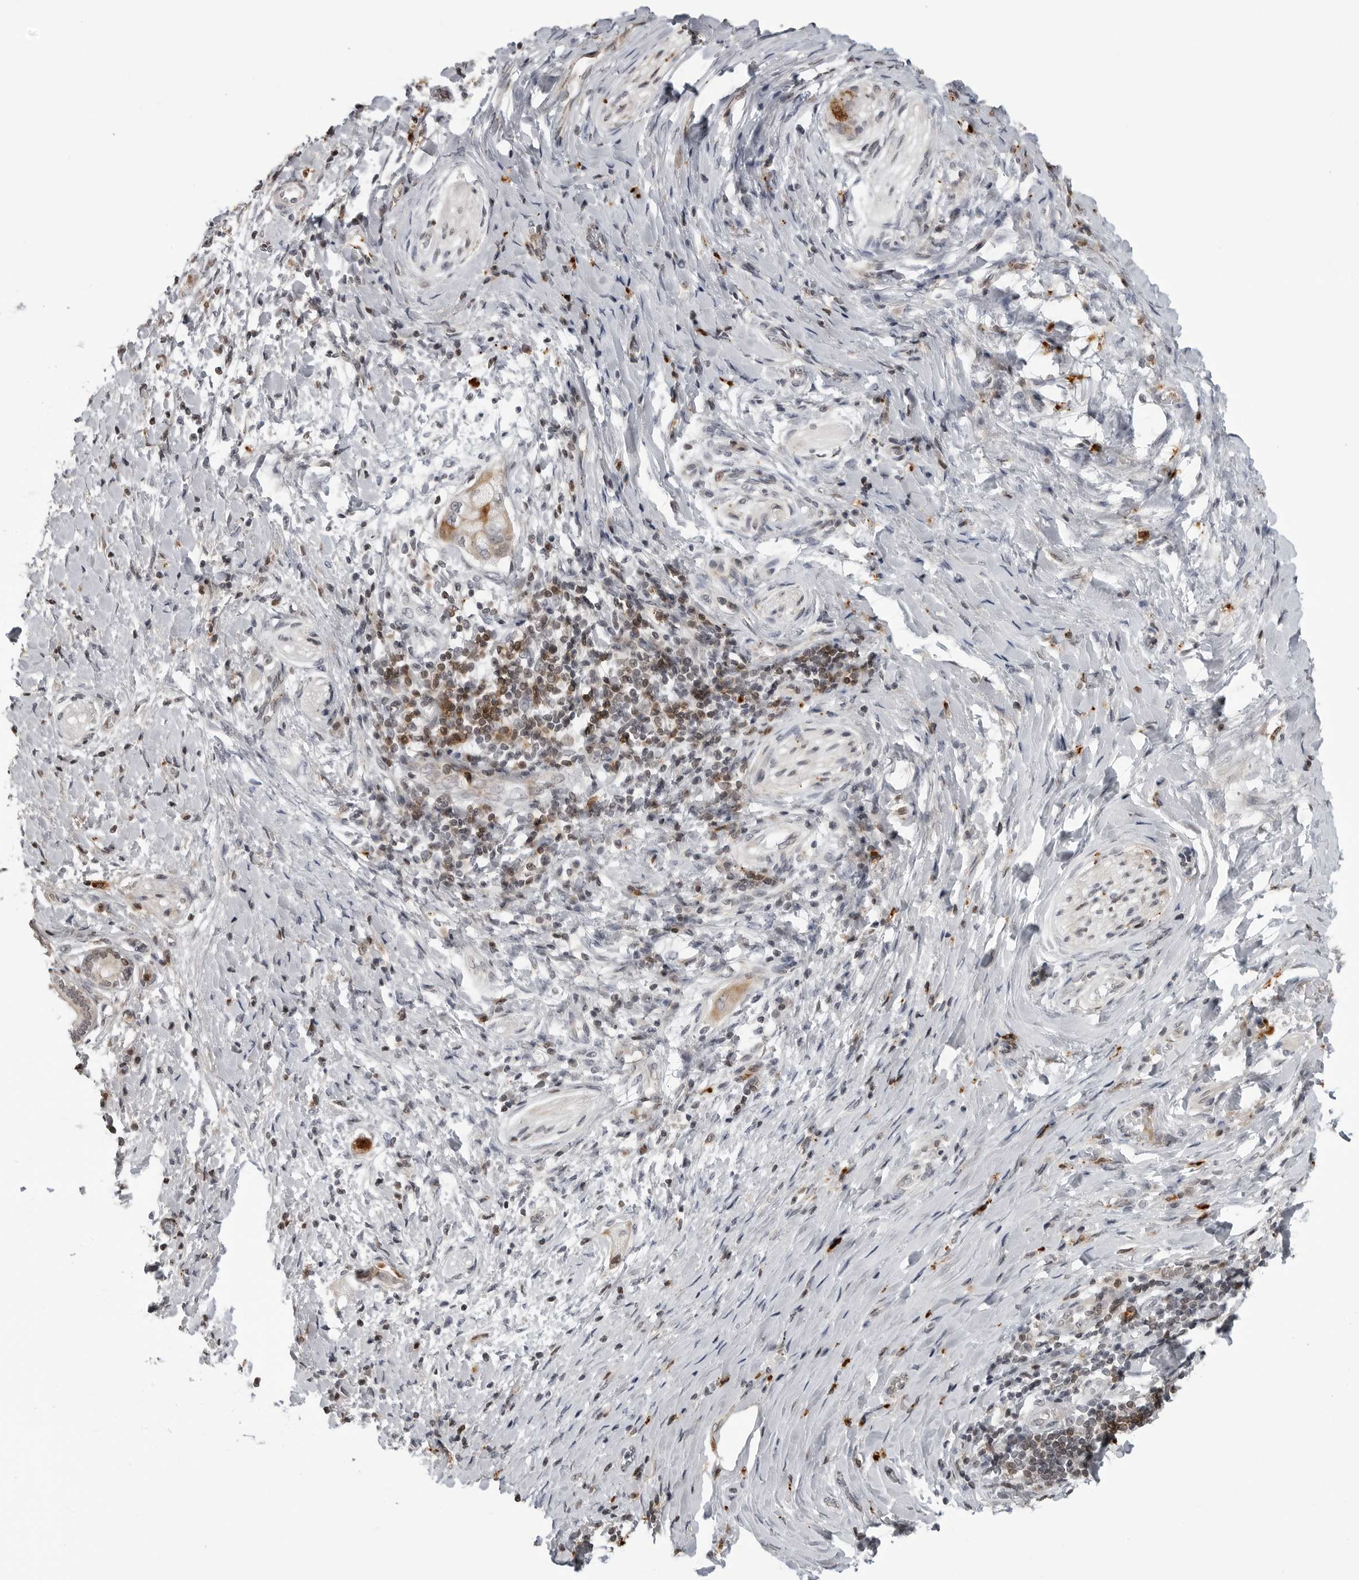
{"staining": {"intensity": "weak", "quantity": "<25%", "location": "cytoplasmic/membranous"}, "tissue": "pancreatic cancer", "cell_type": "Tumor cells", "image_type": "cancer", "snomed": [{"axis": "morphology", "description": "Adenocarcinoma, NOS"}, {"axis": "topography", "description": "Pancreas"}], "caption": "Immunohistochemistry photomicrograph of neoplastic tissue: pancreatic adenocarcinoma stained with DAB (3,3'-diaminobenzidine) shows no significant protein expression in tumor cells.", "gene": "CXCR5", "patient": {"sex": "male", "age": 58}}